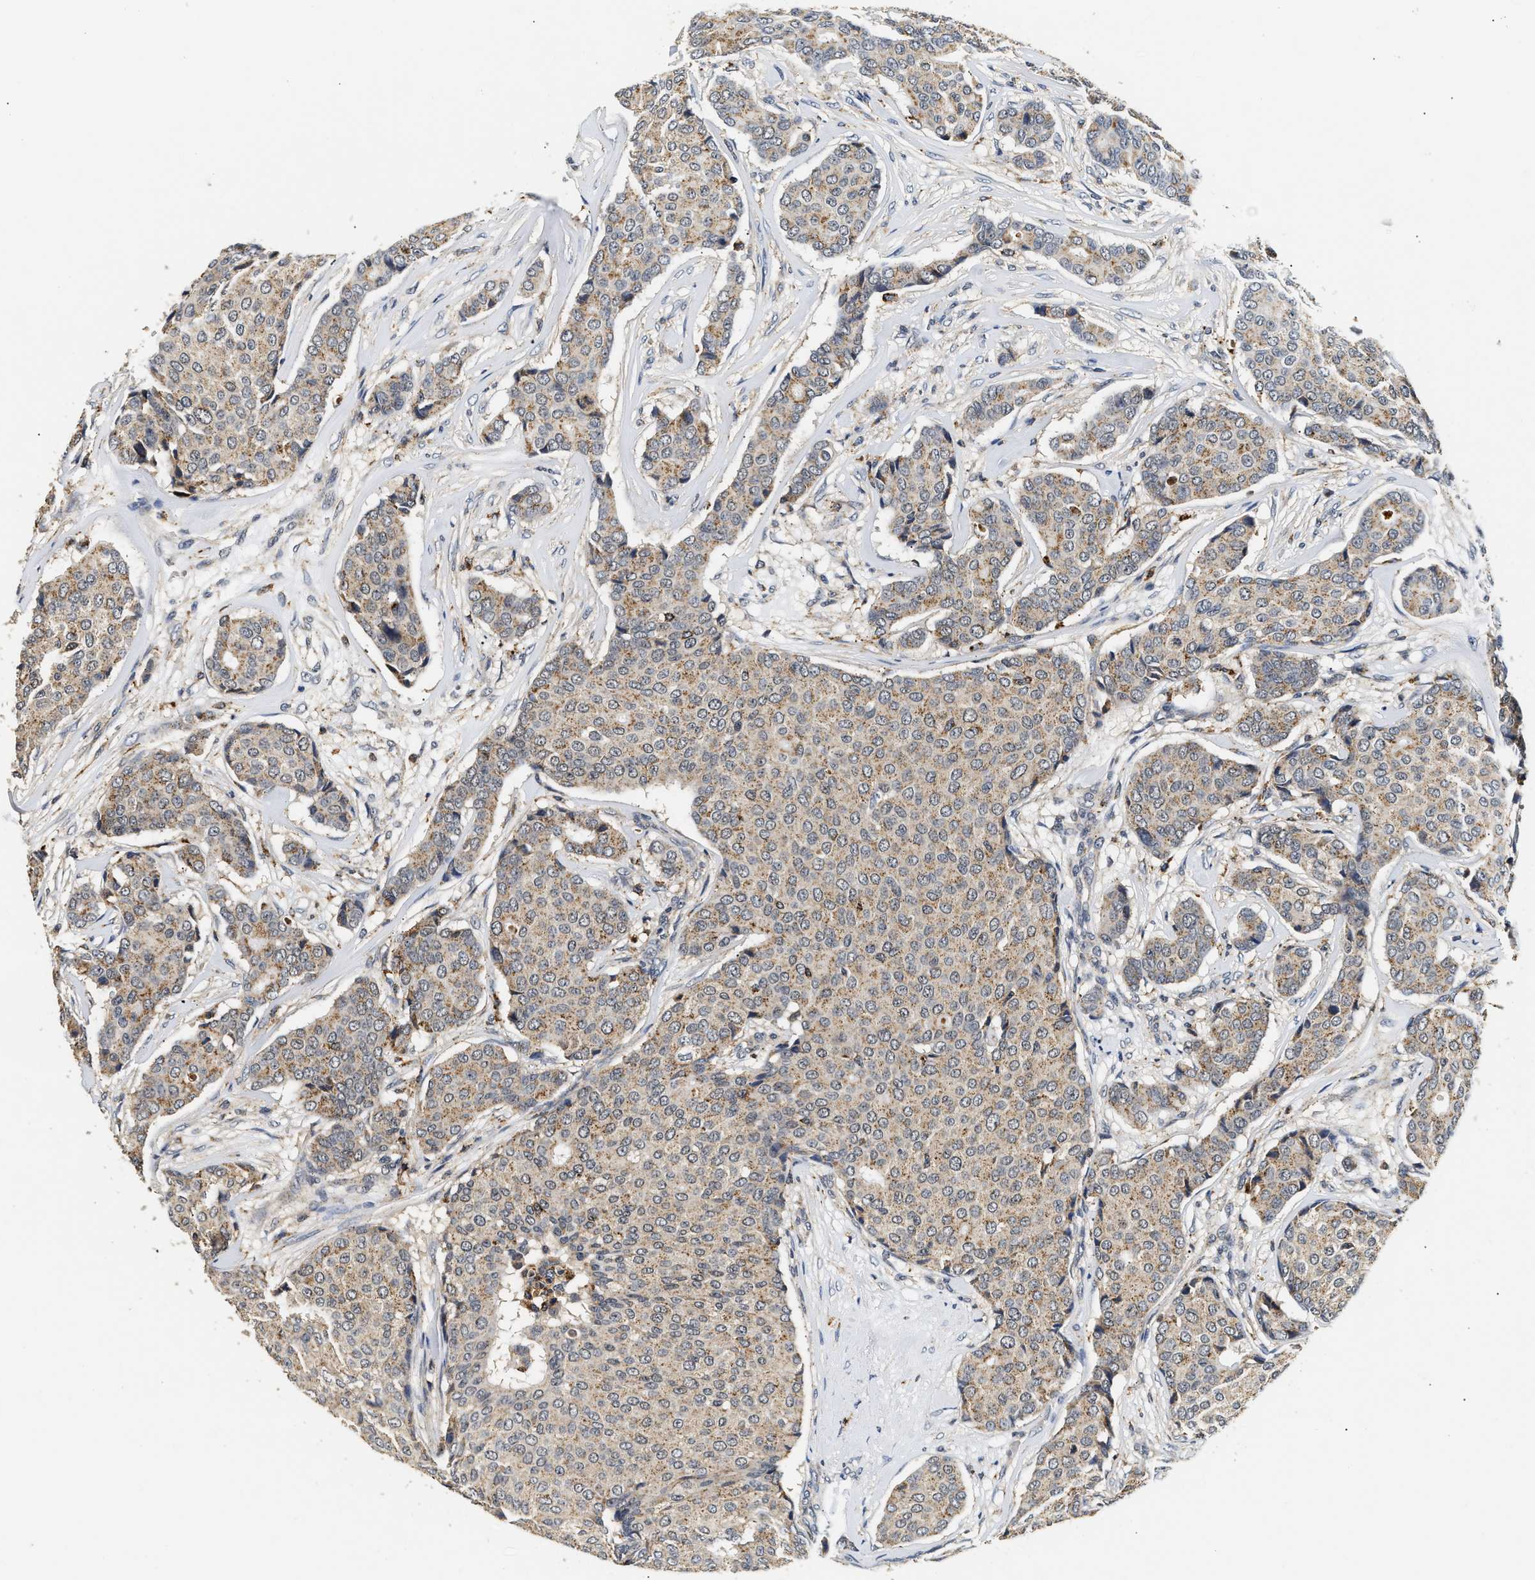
{"staining": {"intensity": "weak", "quantity": ">75%", "location": "cytoplasmic/membranous"}, "tissue": "breast cancer", "cell_type": "Tumor cells", "image_type": "cancer", "snomed": [{"axis": "morphology", "description": "Duct carcinoma"}, {"axis": "topography", "description": "Breast"}], "caption": "DAB immunohistochemical staining of human invasive ductal carcinoma (breast) demonstrates weak cytoplasmic/membranous protein expression in about >75% of tumor cells.", "gene": "SMU1", "patient": {"sex": "female", "age": 75}}